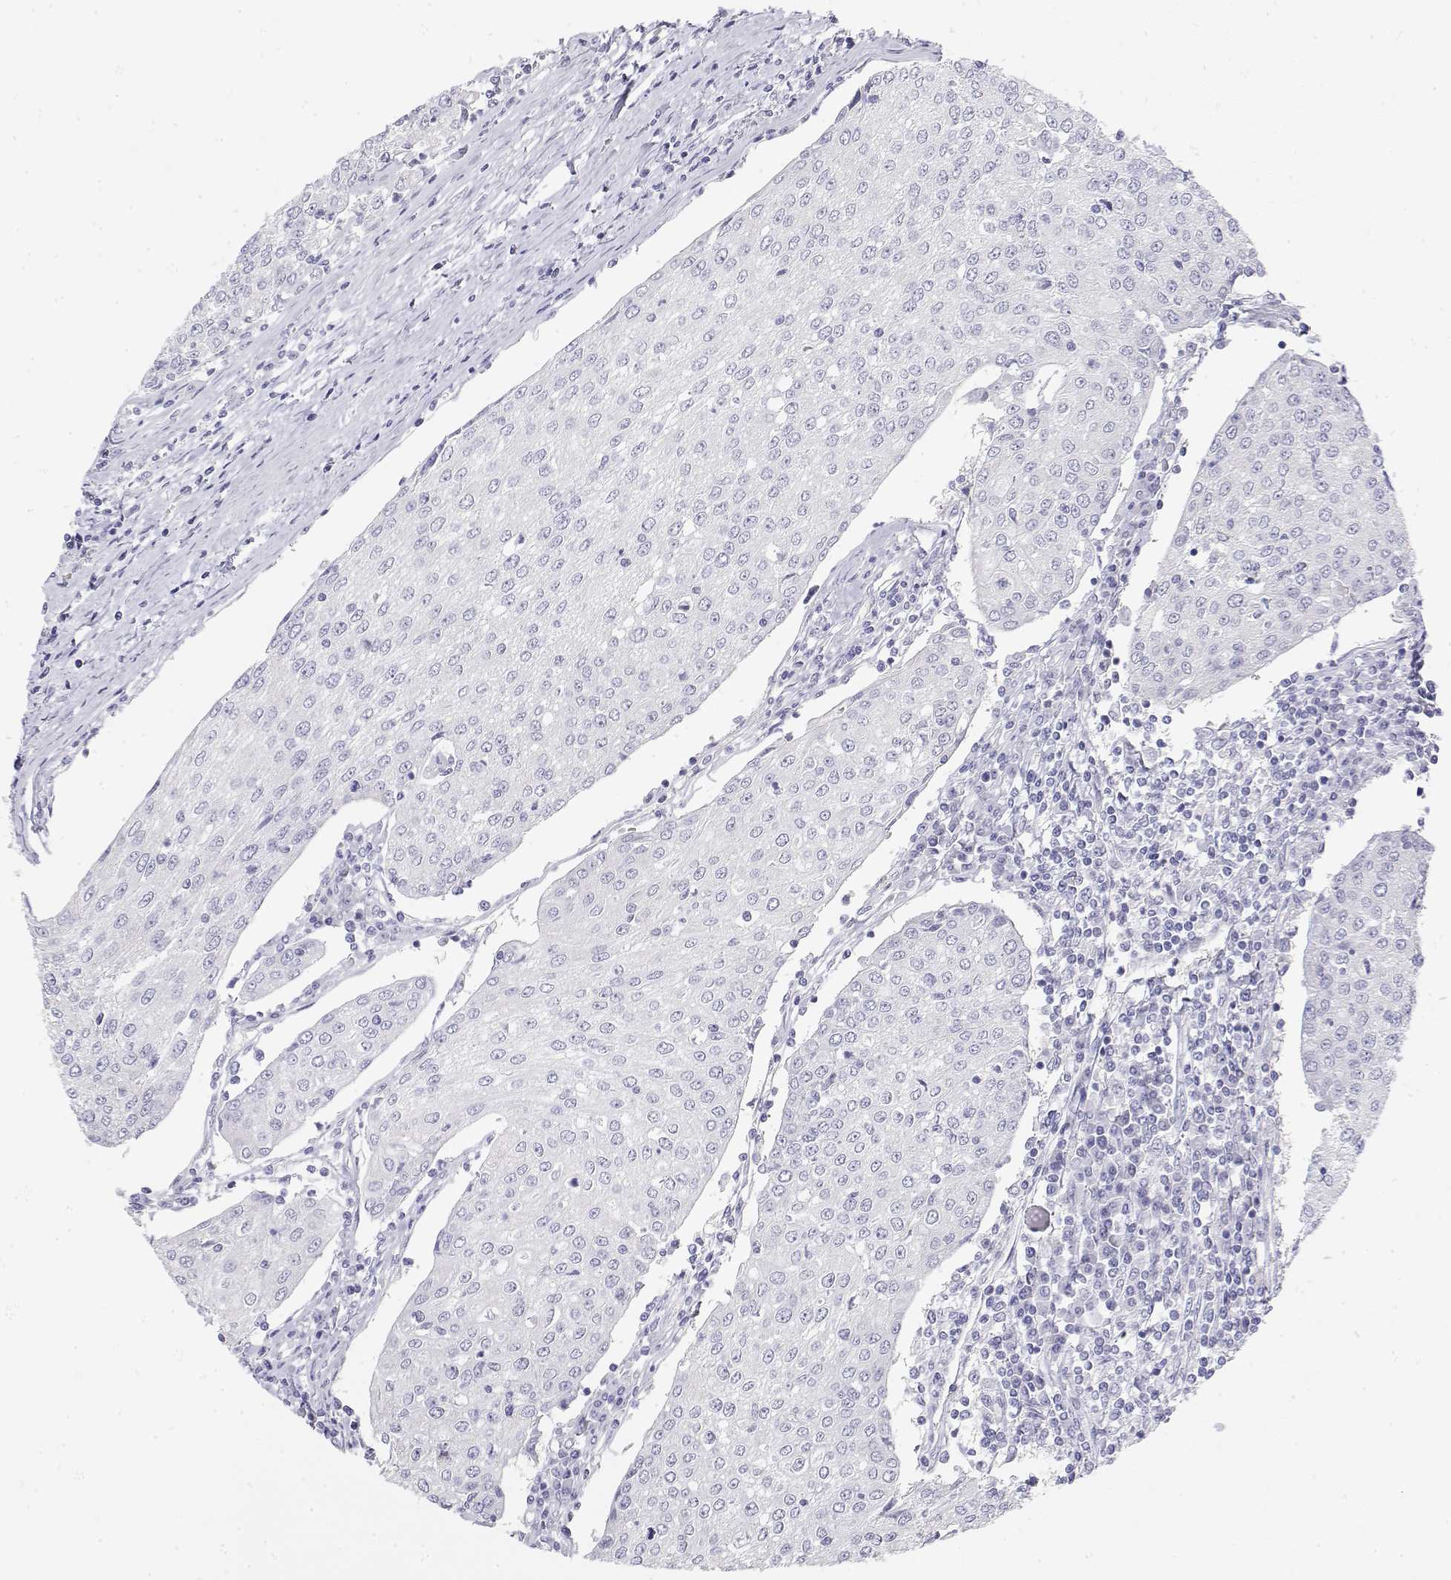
{"staining": {"intensity": "negative", "quantity": "none", "location": "none"}, "tissue": "urothelial cancer", "cell_type": "Tumor cells", "image_type": "cancer", "snomed": [{"axis": "morphology", "description": "Urothelial carcinoma, High grade"}, {"axis": "topography", "description": "Urinary bladder"}], "caption": "Immunohistochemistry (IHC) image of neoplastic tissue: high-grade urothelial carcinoma stained with DAB (3,3'-diaminobenzidine) displays no significant protein expression in tumor cells. (Brightfield microscopy of DAB immunohistochemistry at high magnification).", "gene": "MISP", "patient": {"sex": "female", "age": 85}}